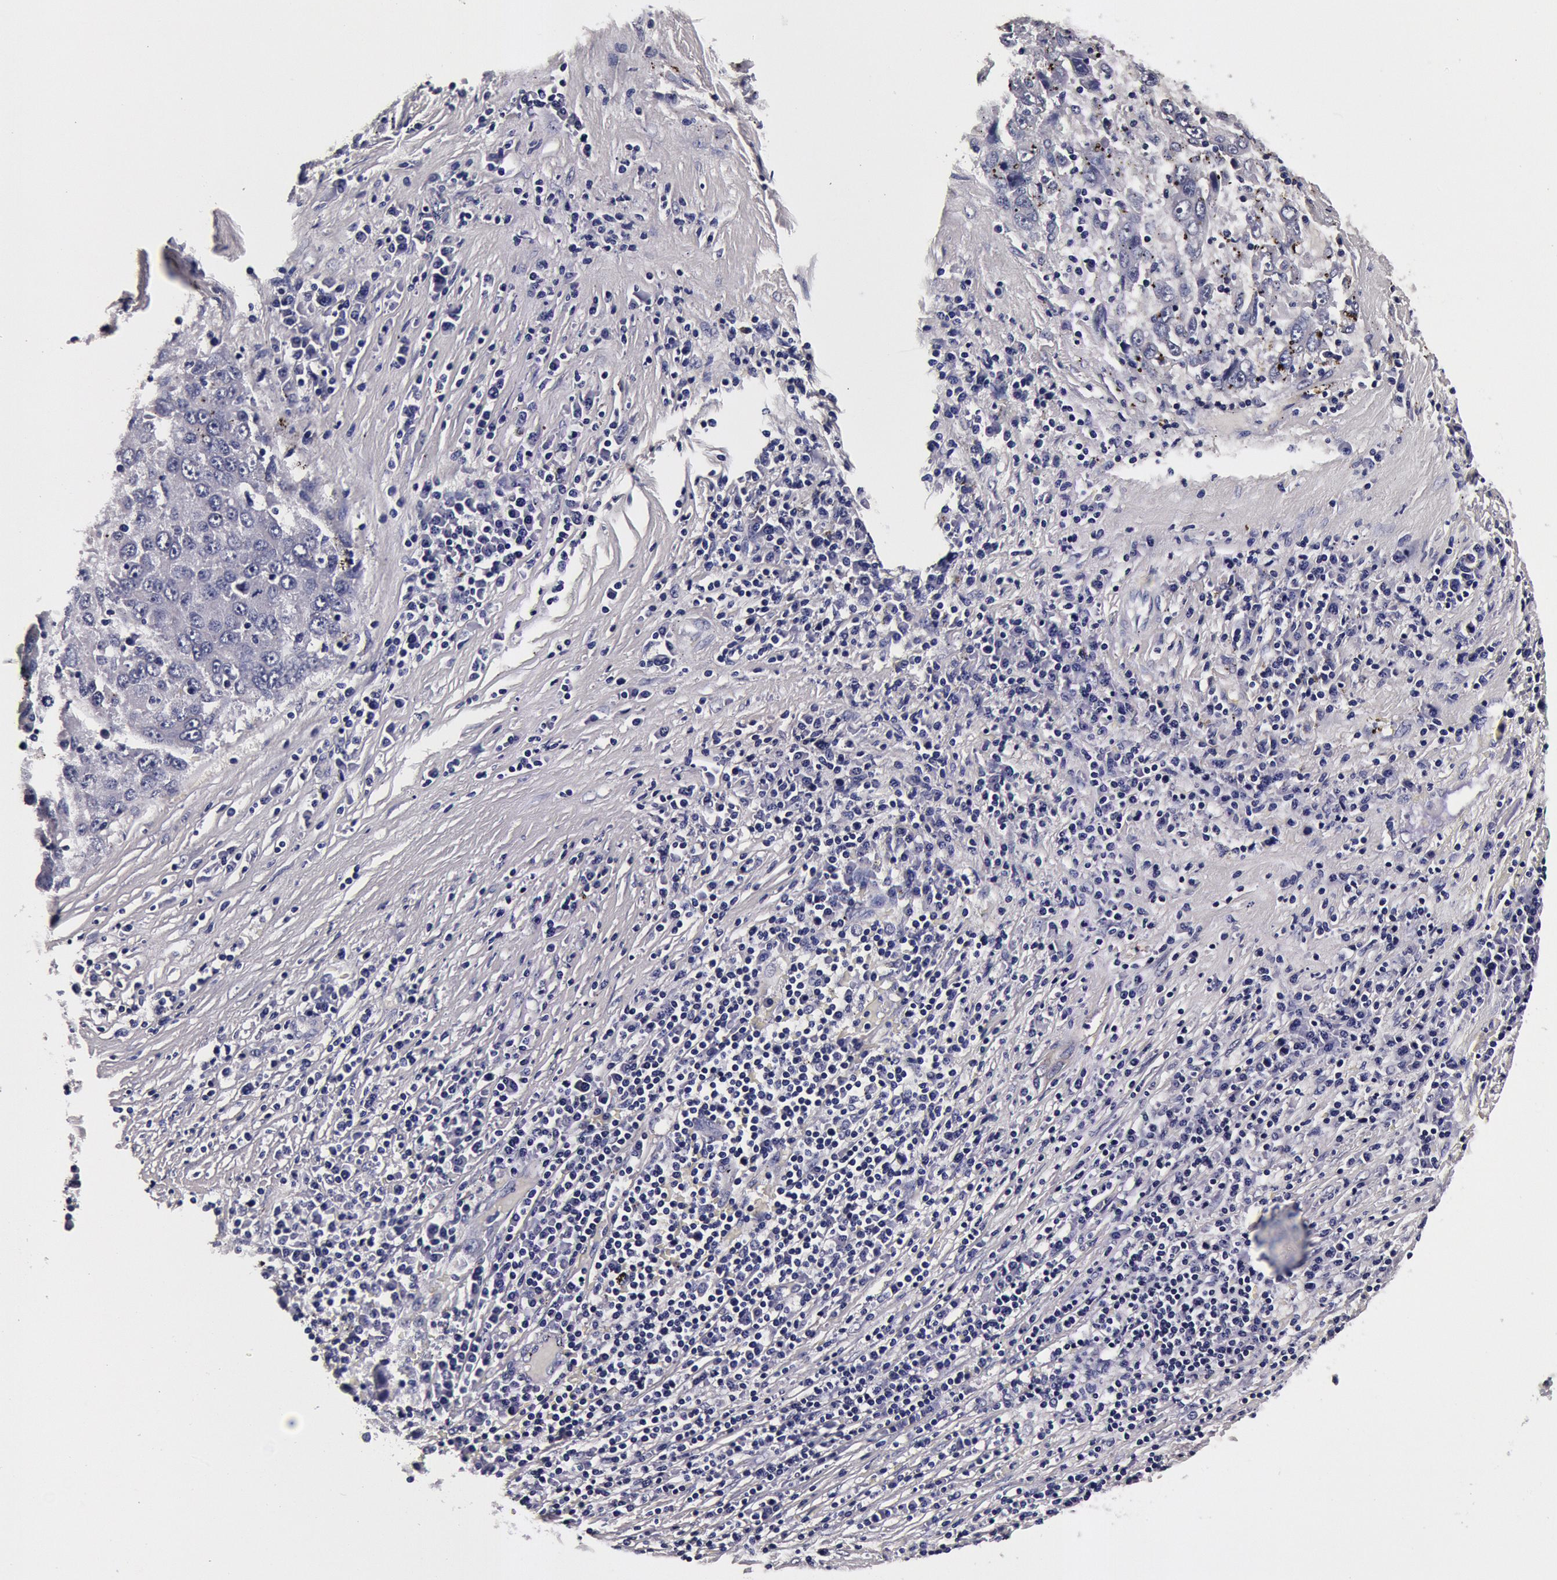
{"staining": {"intensity": "negative", "quantity": "none", "location": "none"}, "tissue": "liver cancer", "cell_type": "Tumor cells", "image_type": "cancer", "snomed": [{"axis": "morphology", "description": "Carcinoma, Hepatocellular, NOS"}, {"axis": "topography", "description": "Liver"}], "caption": "Immunohistochemical staining of hepatocellular carcinoma (liver) reveals no significant staining in tumor cells.", "gene": "CCDC22", "patient": {"sex": "male", "age": 49}}